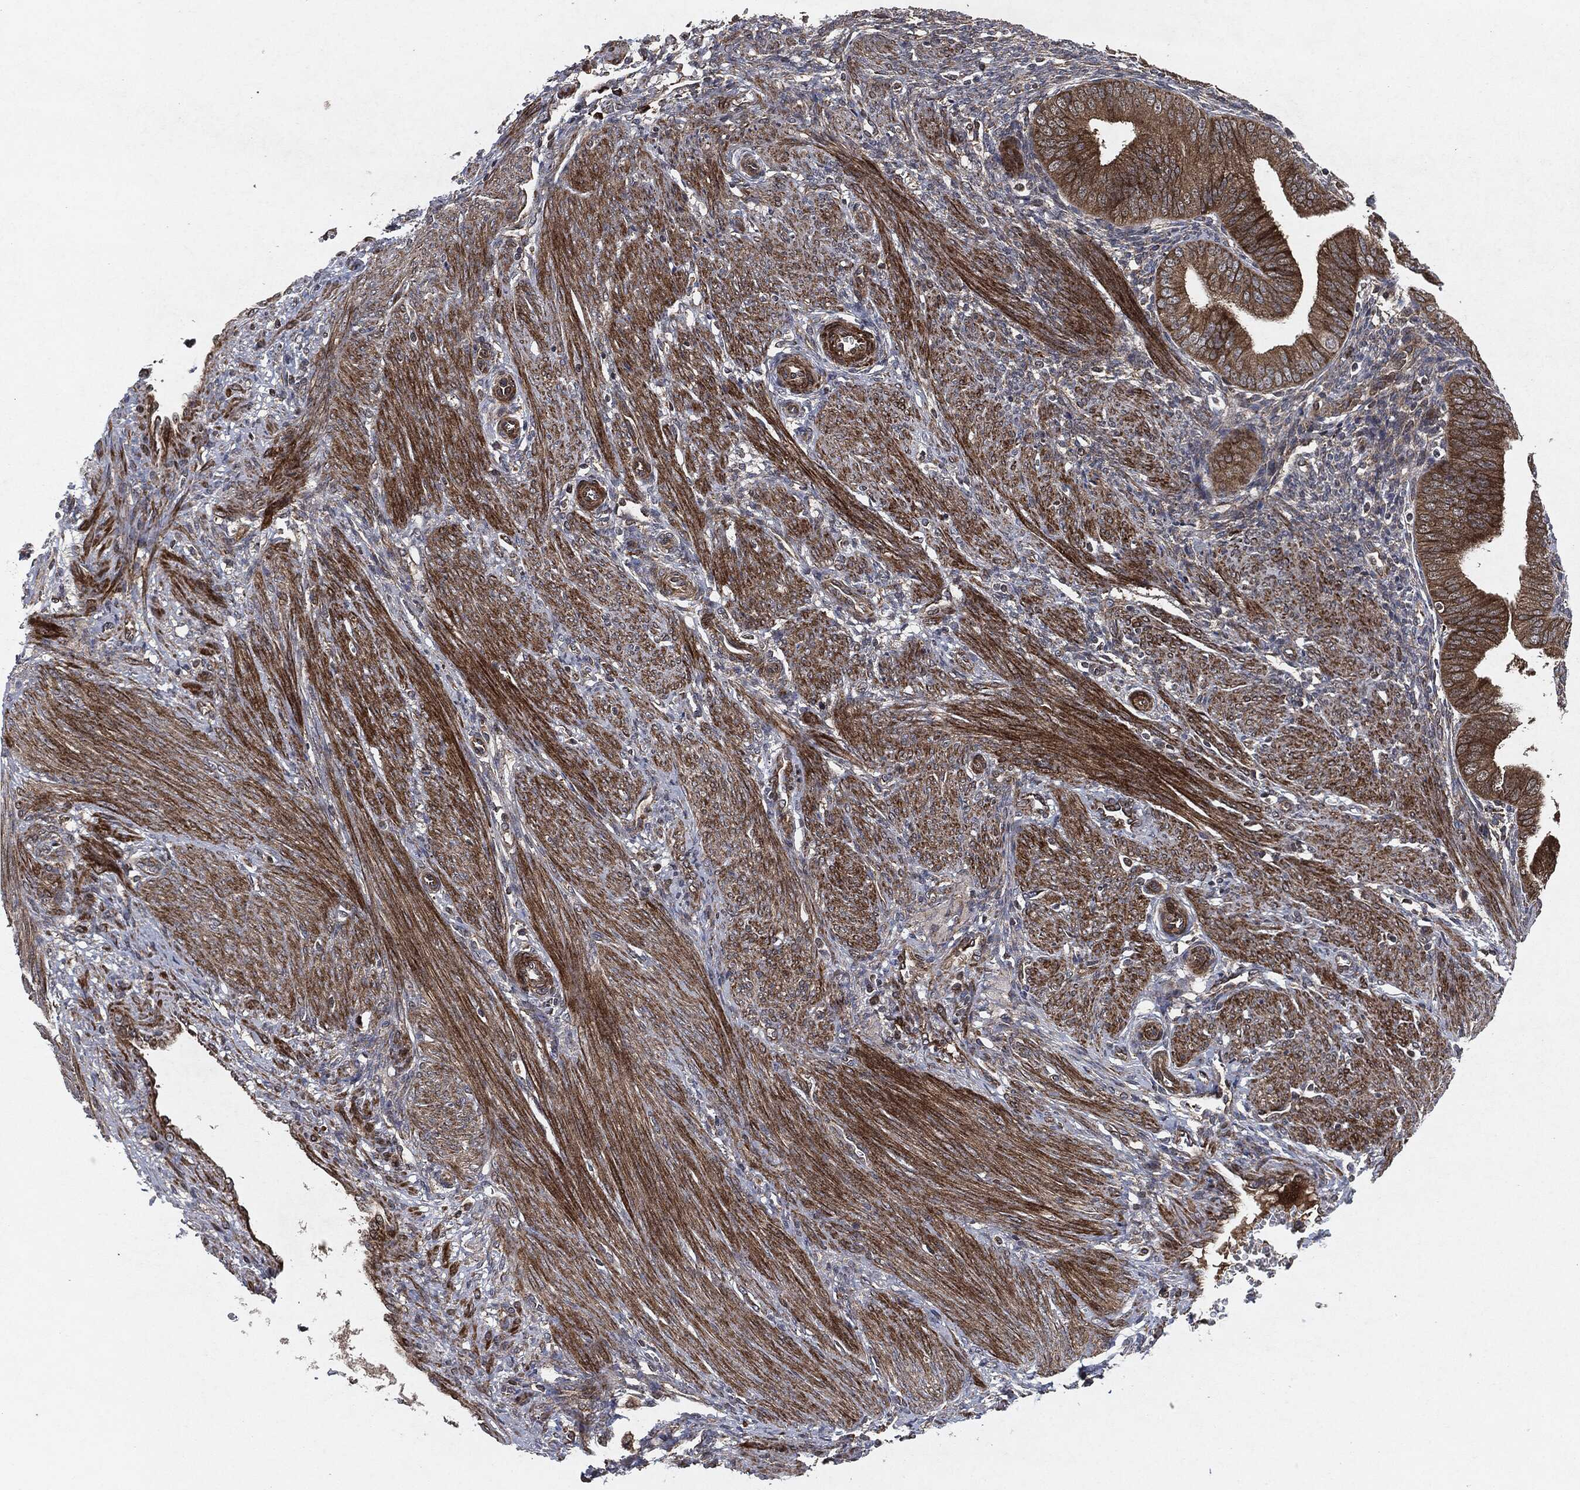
{"staining": {"intensity": "weak", "quantity": "25%-75%", "location": "cytoplasmic/membranous"}, "tissue": "endometrium", "cell_type": "Cells in endometrial stroma", "image_type": "normal", "snomed": [{"axis": "morphology", "description": "Normal tissue, NOS"}, {"axis": "topography", "description": "Endometrium"}], "caption": "Immunohistochemical staining of benign endometrium displays weak cytoplasmic/membranous protein expression in about 25%-75% of cells in endometrial stroma. Using DAB (brown) and hematoxylin (blue) stains, captured at high magnification using brightfield microscopy.", "gene": "RAF1", "patient": {"sex": "female", "age": 39}}